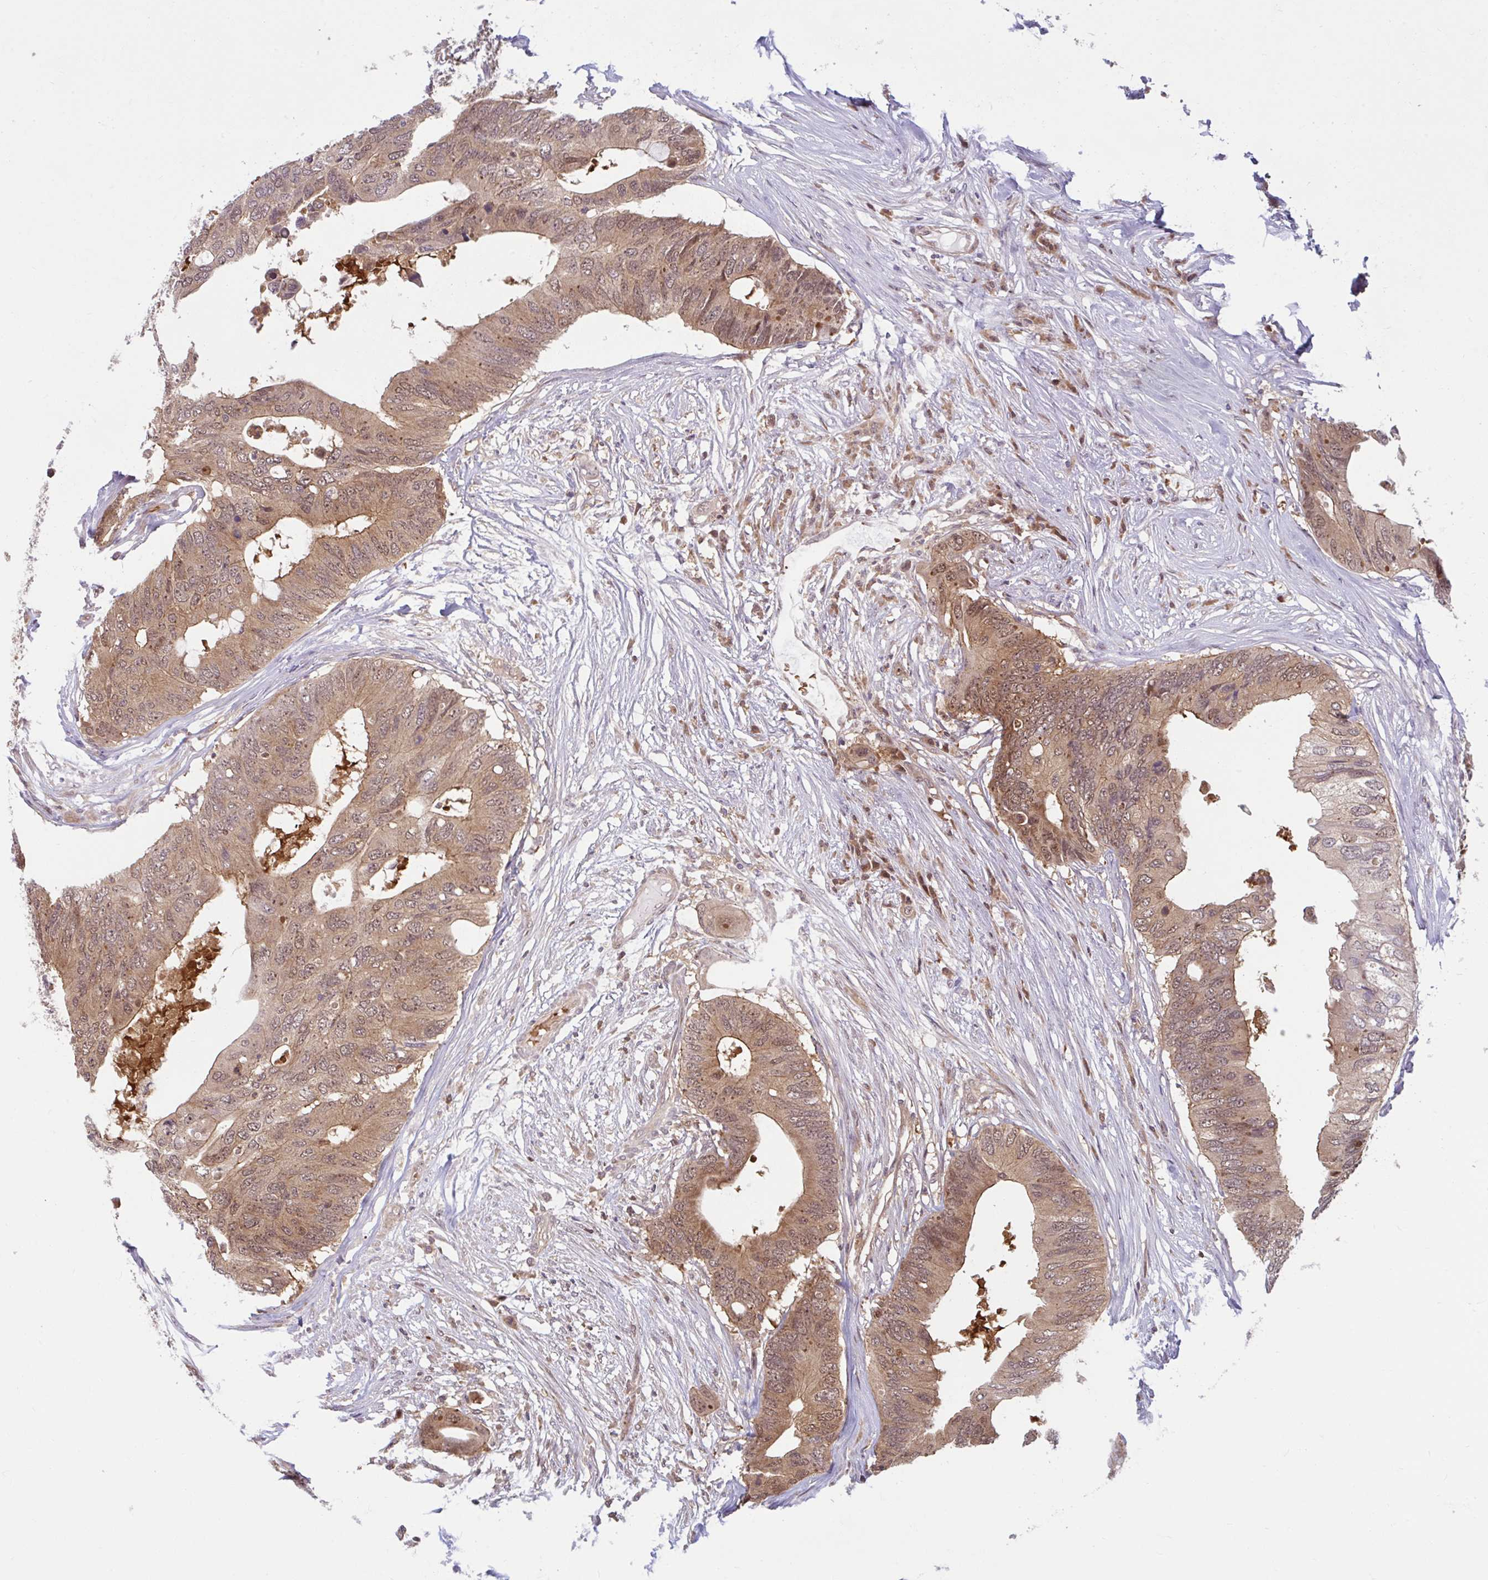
{"staining": {"intensity": "moderate", "quantity": ">75%", "location": "cytoplasmic/membranous,nuclear"}, "tissue": "colorectal cancer", "cell_type": "Tumor cells", "image_type": "cancer", "snomed": [{"axis": "morphology", "description": "Adenocarcinoma, NOS"}, {"axis": "topography", "description": "Colon"}], "caption": "High-magnification brightfield microscopy of colorectal cancer stained with DAB (3,3'-diaminobenzidine) (brown) and counterstained with hematoxylin (blue). tumor cells exhibit moderate cytoplasmic/membranous and nuclear positivity is identified in approximately>75% of cells.", "gene": "HMBS", "patient": {"sex": "male", "age": 71}}